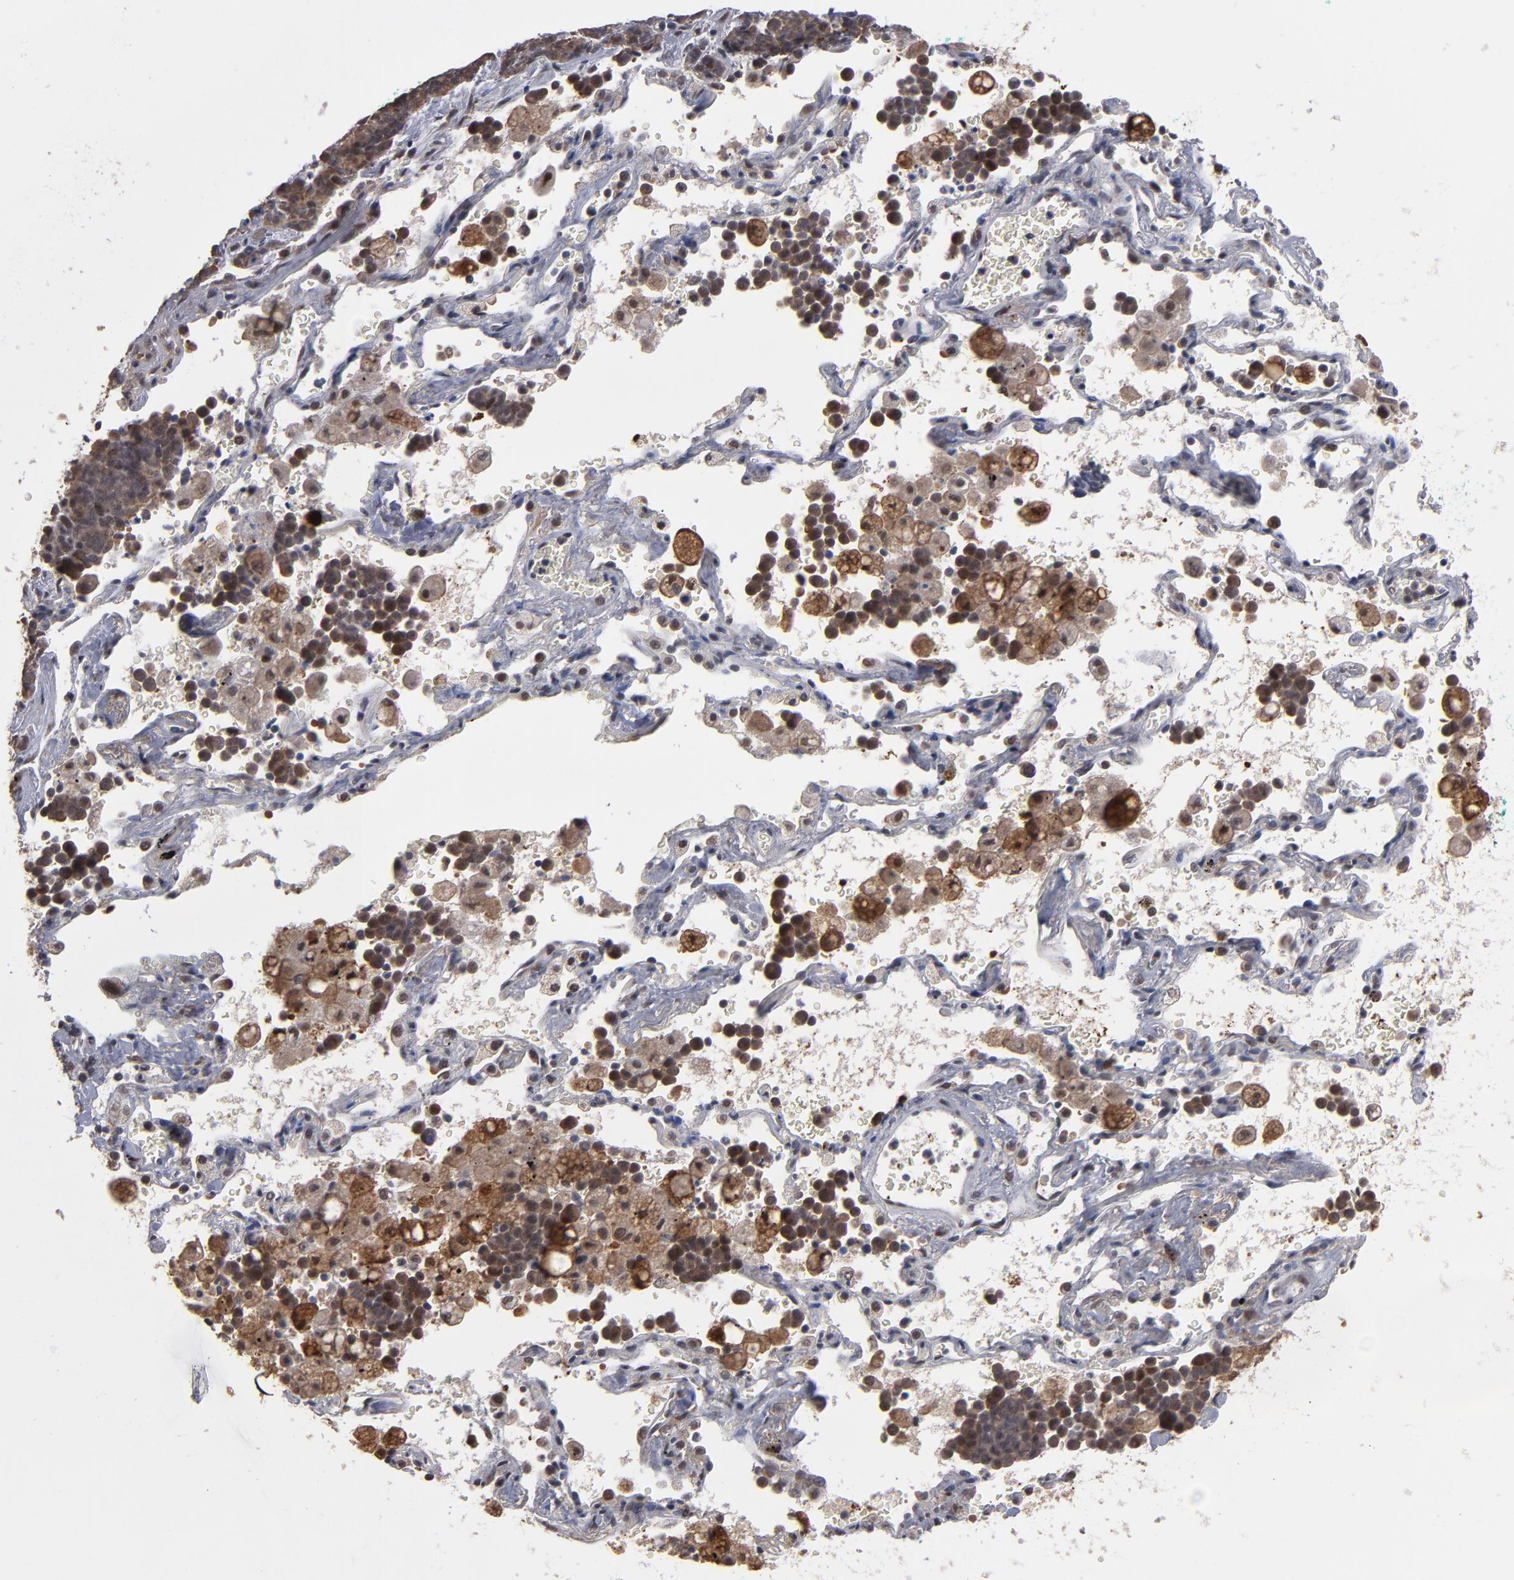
{"staining": {"intensity": "moderate", "quantity": ">75%", "location": "cytoplasmic/membranous,nuclear"}, "tissue": "lung cancer", "cell_type": "Tumor cells", "image_type": "cancer", "snomed": [{"axis": "morphology", "description": "Neoplasm, malignant, NOS"}, {"axis": "topography", "description": "Lung"}], "caption": "IHC (DAB (3,3'-diaminobenzidine)) staining of lung malignant neoplasm displays moderate cytoplasmic/membranous and nuclear protein positivity in about >75% of tumor cells. The protein of interest is shown in brown color, while the nuclei are stained blue.", "gene": "HUWE1", "patient": {"sex": "female", "age": 58}}